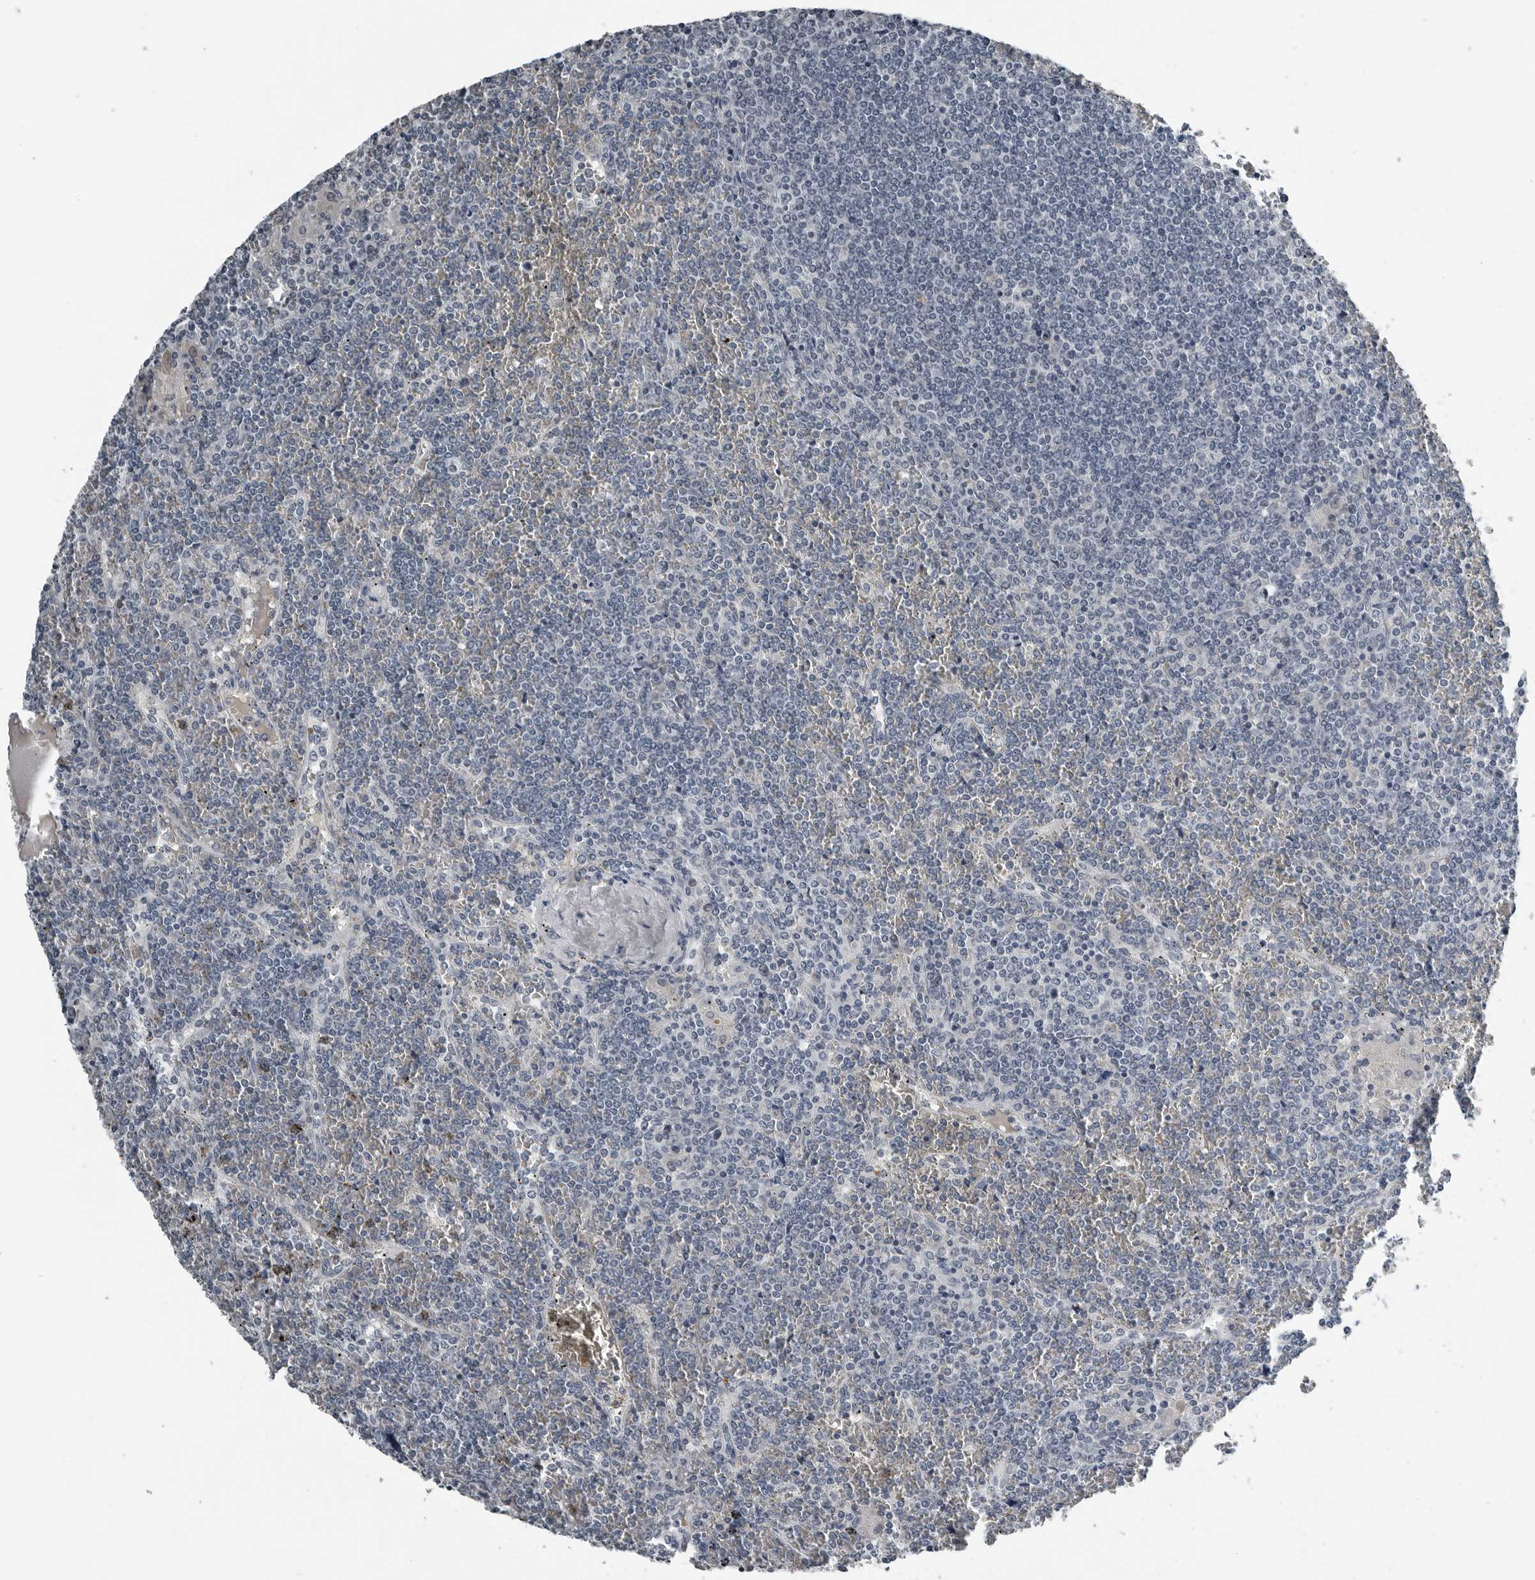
{"staining": {"intensity": "negative", "quantity": "none", "location": "none"}, "tissue": "lymphoma", "cell_type": "Tumor cells", "image_type": "cancer", "snomed": [{"axis": "morphology", "description": "Malignant lymphoma, non-Hodgkin's type, Low grade"}, {"axis": "topography", "description": "Spleen"}], "caption": "There is no significant expression in tumor cells of malignant lymphoma, non-Hodgkin's type (low-grade).", "gene": "SPINK1", "patient": {"sex": "female", "age": 19}}